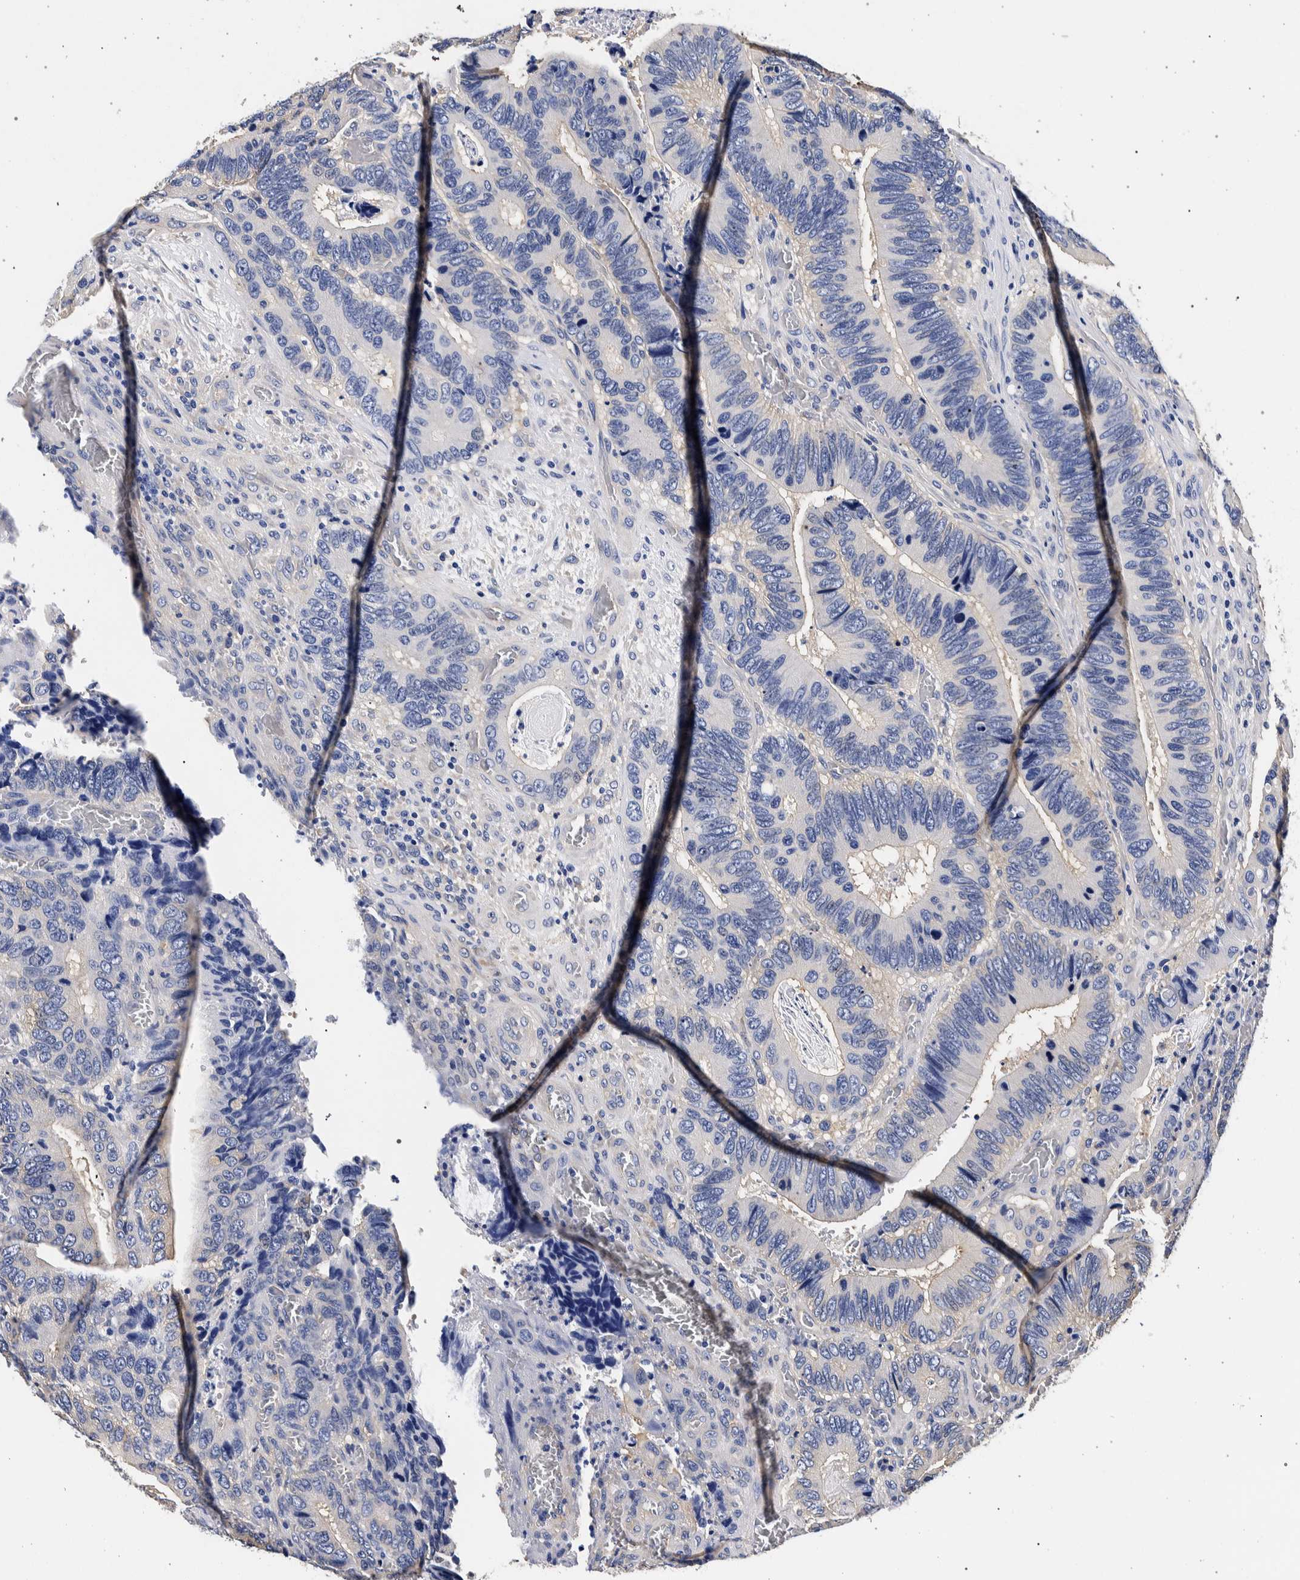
{"staining": {"intensity": "negative", "quantity": "none", "location": "none"}, "tissue": "colorectal cancer", "cell_type": "Tumor cells", "image_type": "cancer", "snomed": [{"axis": "morphology", "description": "Adenocarcinoma, NOS"}, {"axis": "topography", "description": "Colon"}], "caption": "DAB immunohistochemical staining of colorectal adenocarcinoma demonstrates no significant positivity in tumor cells.", "gene": "NIBAN2", "patient": {"sex": "male", "age": 72}}